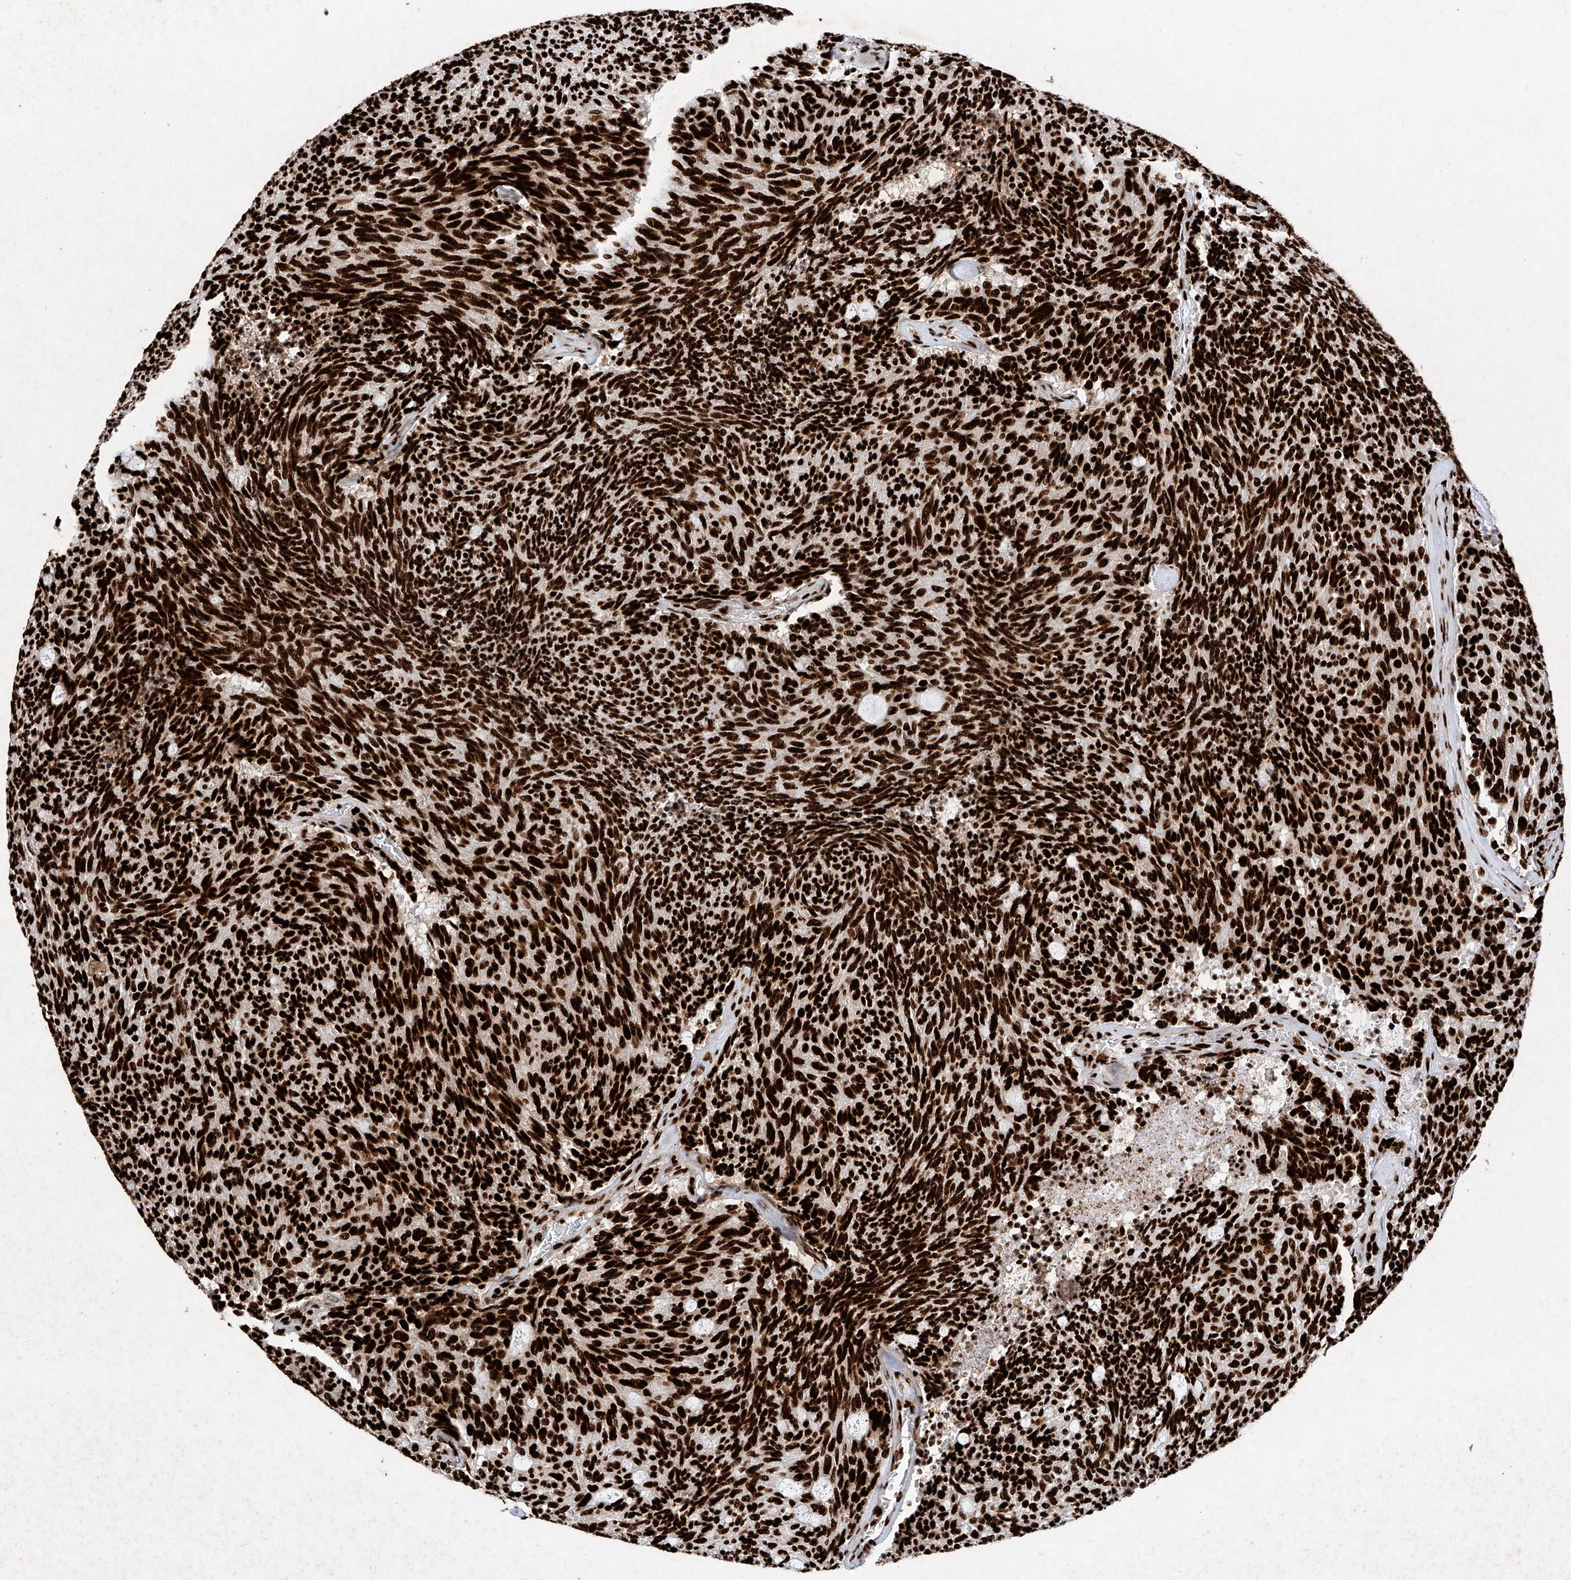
{"staining": {"intensity": "strong", "quantity": ">75%", "location": "nuclear"}, "tissue": "carcinoid", "cell_type": "Tumor cells", "image_type": "cancer", "snomed": [{"axis": "morphology", "description": "Carcinoid, malignant, NOS"}, {"axis": "topography", "description": "Pancreas"}], "caption": "Protein expression analysis of human malignant carcinoid reveals strong nuclear expression in about >75% of tumor cells.", "gene": "SRSF6", "patient": {"sex": "female", "age": 54}}